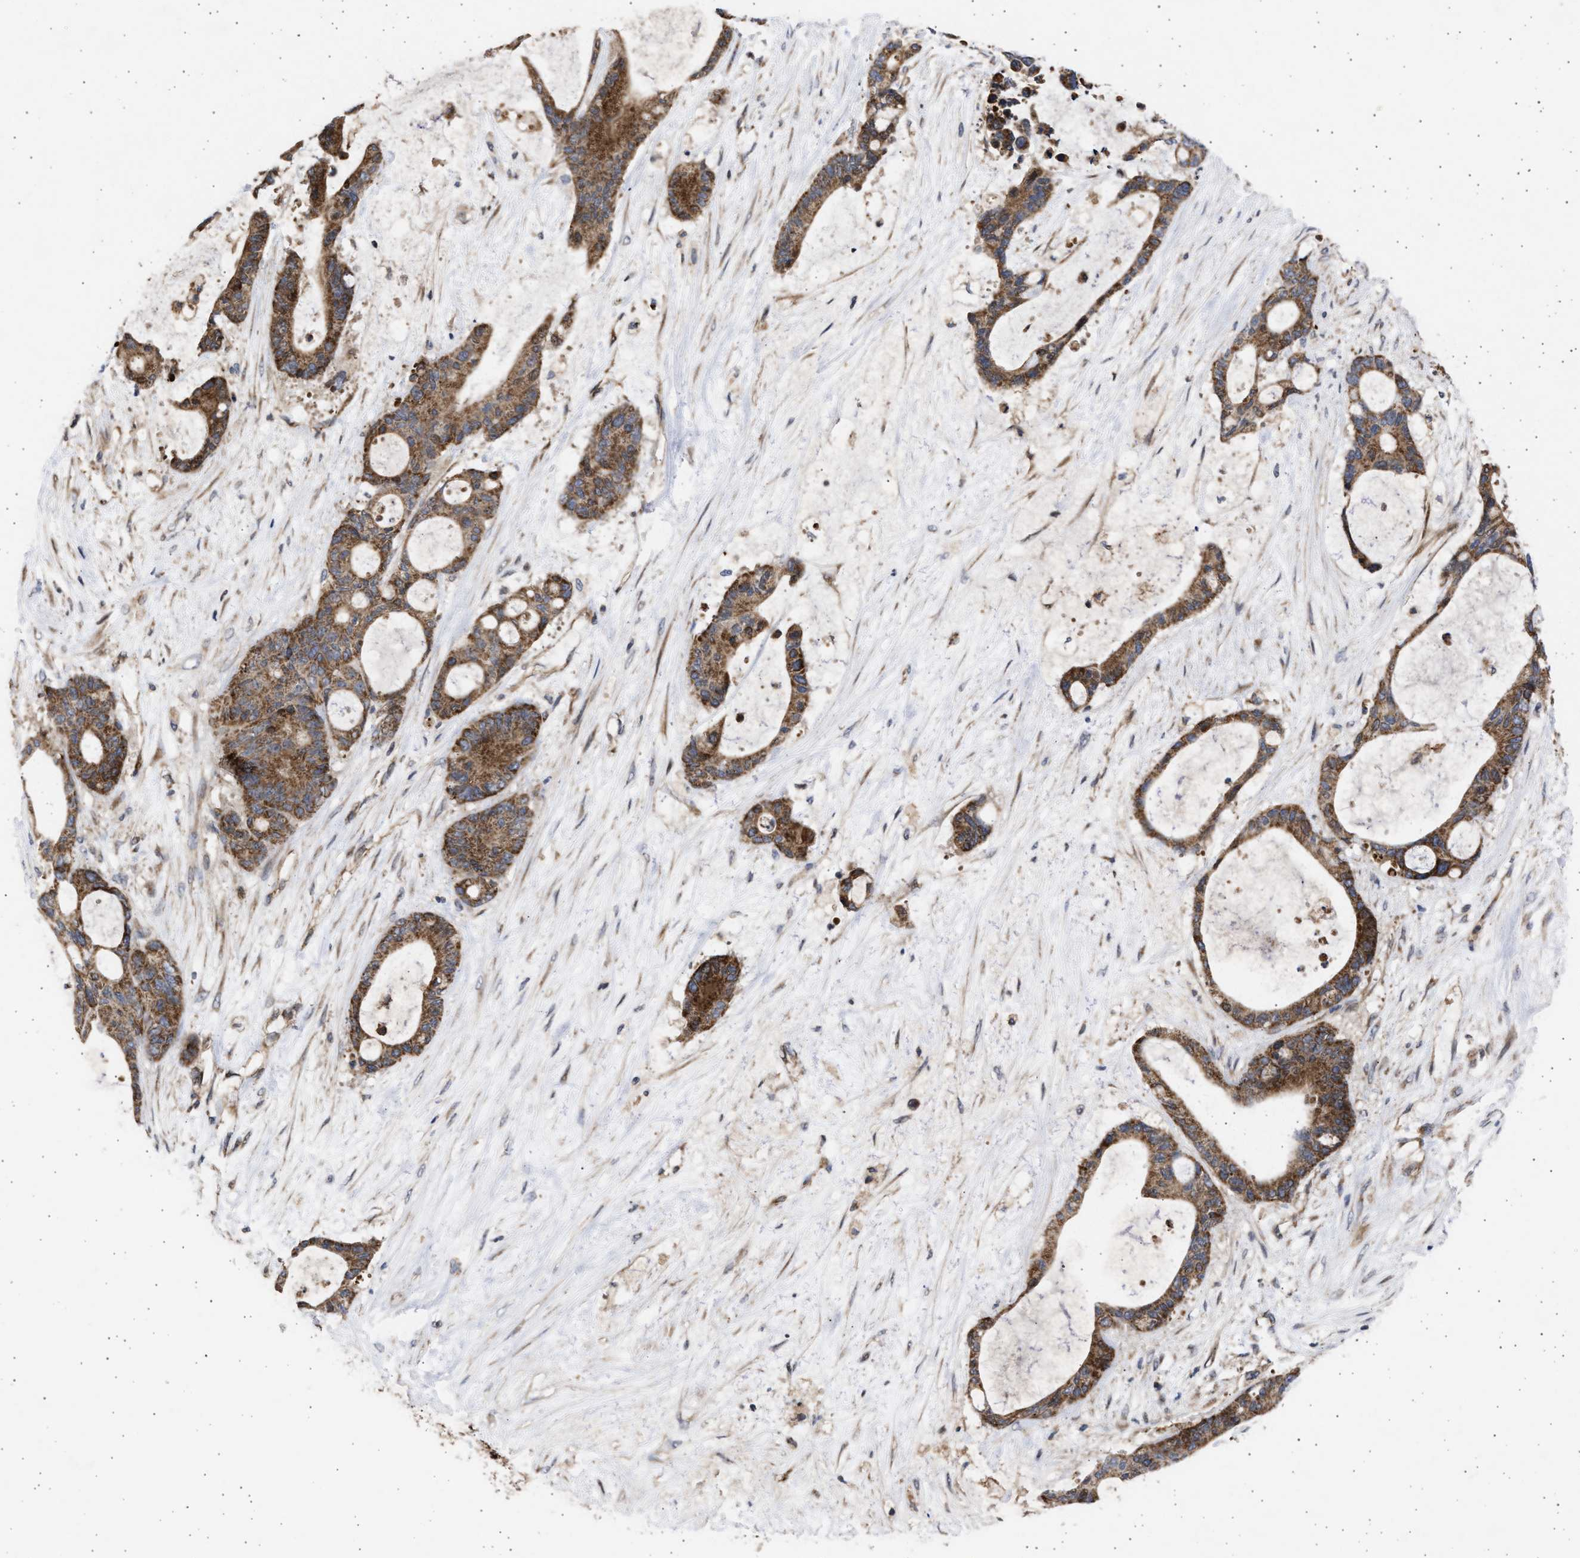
{"staining": {"intensity": "strong", "quantity": ">75%", "location": "cytoplasmic/membranous"}, "tissue": "liver cancer", "cell_type": "Tumor cells", "image_type": "cancer", "snomed": [{"axis": "morphology", "description": "Cholangiocarcinoma"}, {"axis": "topography", "description": "Liver"}], "caption": "Liver cholangiocarcinoma tissue displays strong cytoplasmic/membranous expression in about >75% of tumor cells, visualized by immunohistochemistry.", "gene": "TTC19", "patient": {"sex": "female", "age": 73}}